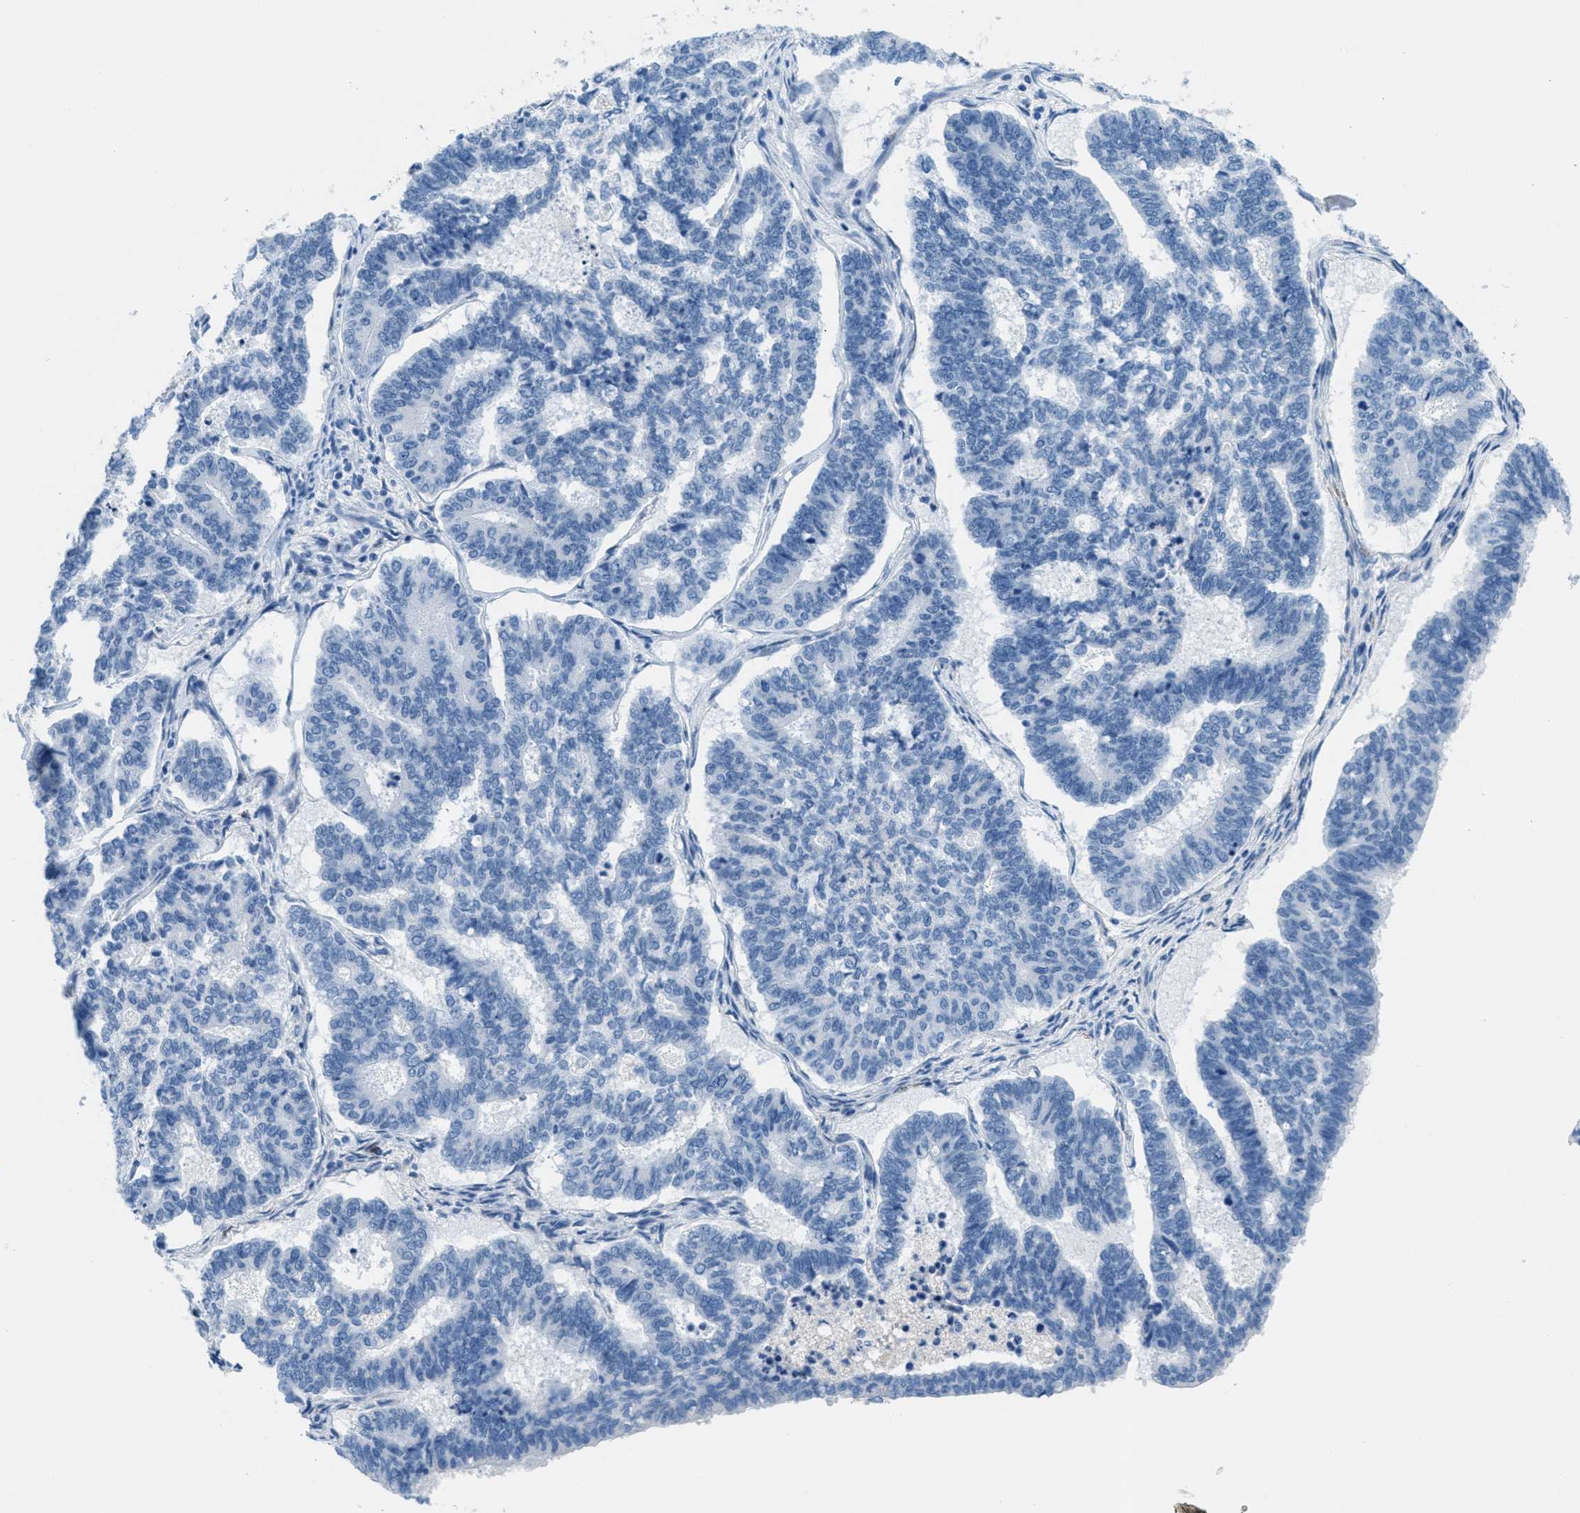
{"staining": {"intensity": "negative", "quantity": "none", "location": "none"}, "tissue": "endometrial cancer", "cell_type": "Tumor cells", "image_type": "cancer", "snomed": [{"axis": "morphology", "description": "Adenocarcinoma, NOS"}, {"axis": "topography", "description": "Endometrium"}], "caption": "High magnification brightfield microscopy of adenocarcinoma (endometrial) stained with DAB (3,3'-diaminobenzidine) (brown) and counterstained with hematoxylin (blue): tumor cells show no significant positivity.", "gene": "MGARP", "patient": {"sex": "female", "age": 70}}